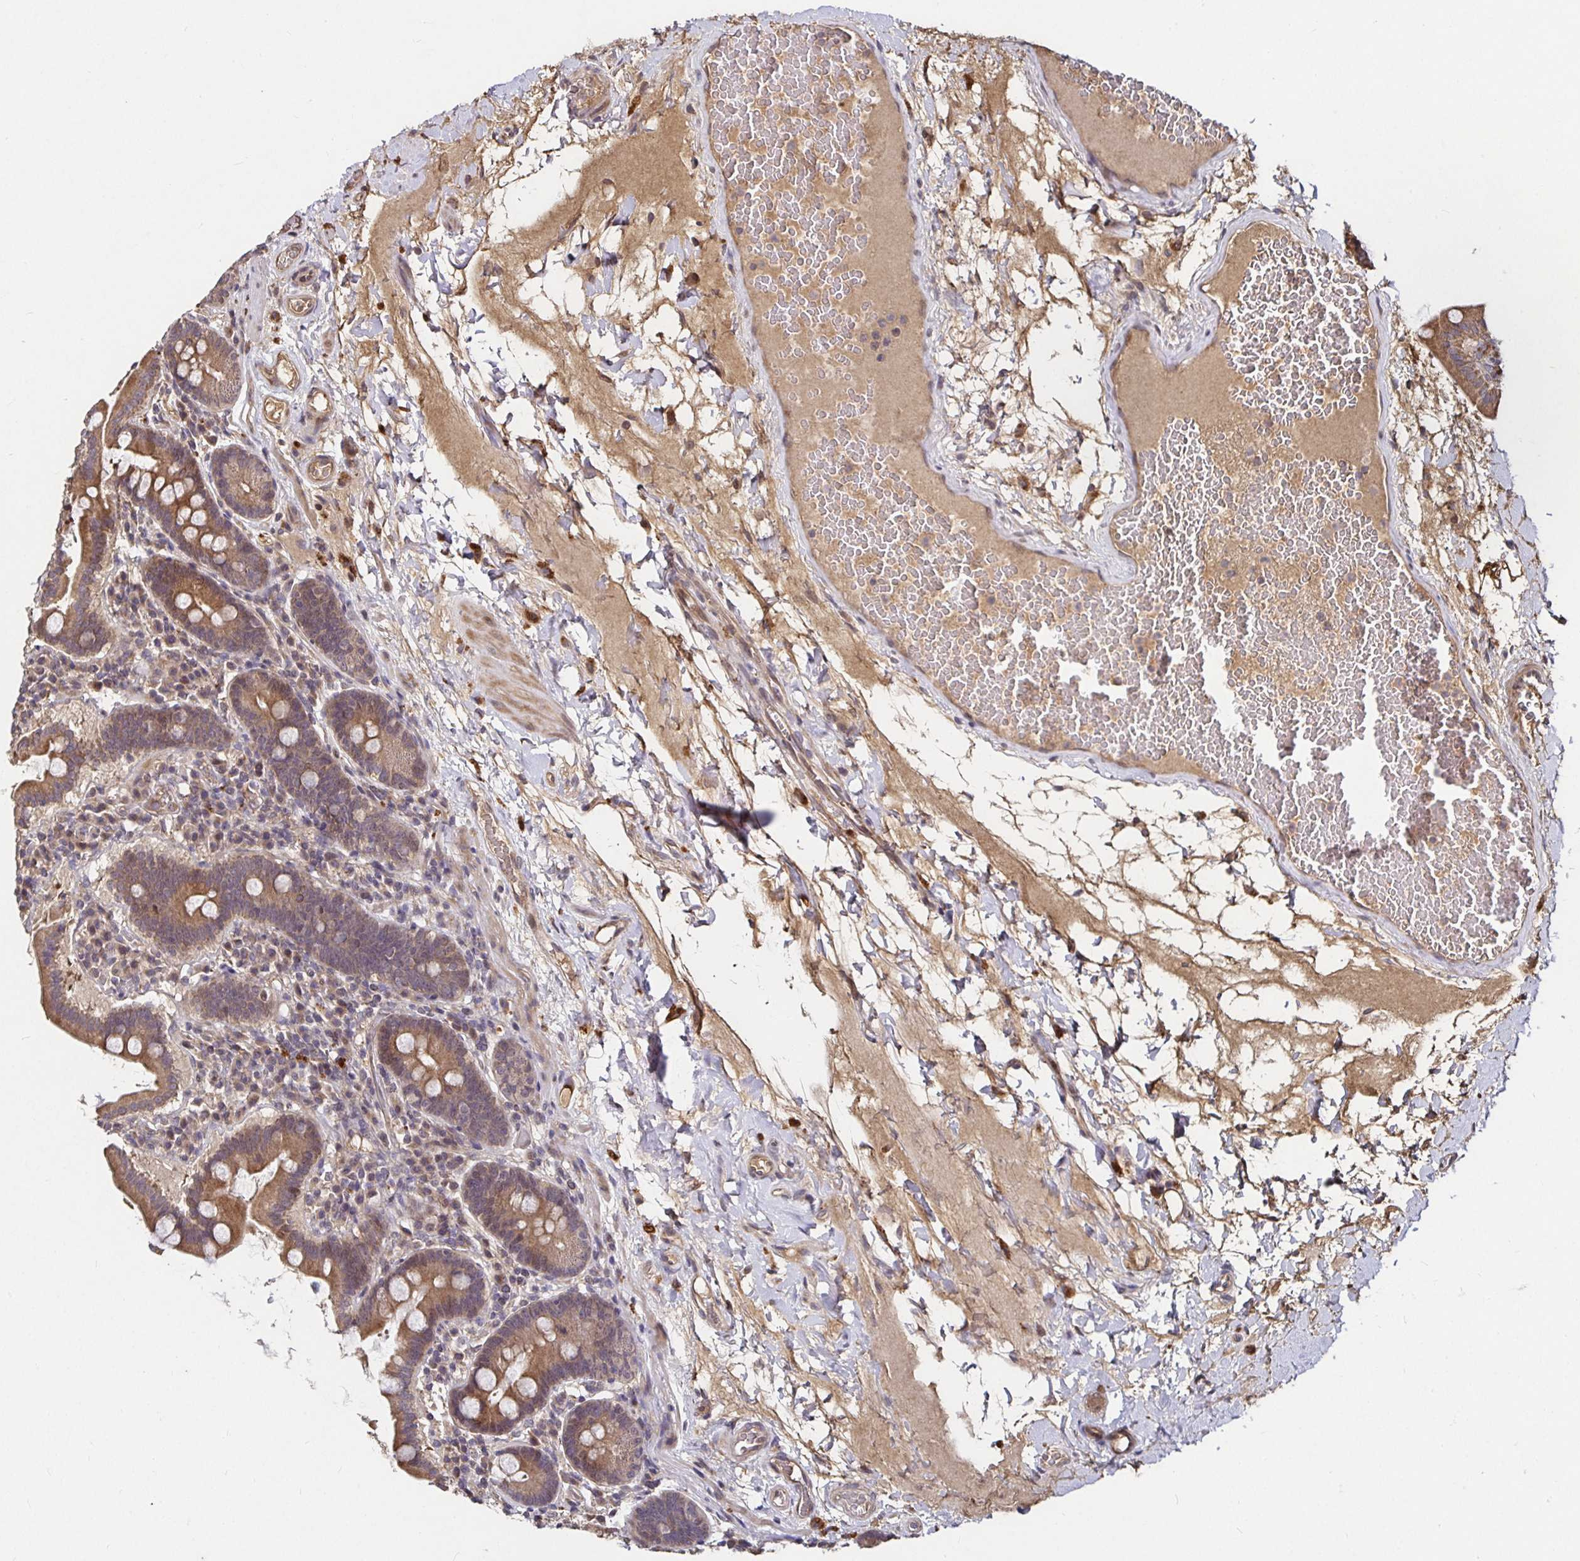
{"staining": {"intensity": "moderate", "quantity": ">75%", "location": "cytoplasmic/membranous"}, "tissue": "small intestine", "cell_type": "Glandular cells", "image_type": "normal", "snomed": [{"axis": "morphology", "description": "Normal tissue, NOS"}, {"axis": "topography", "description": "Small intestine"}], "caption": "IHC (DAB) staining of benign human small intestine shows moderate cytoplasmic/membranous protein expression in approximately >75% of glandular cells.", "gene": "SMYD3", "patient": {"sex": "male", "age": 26}}